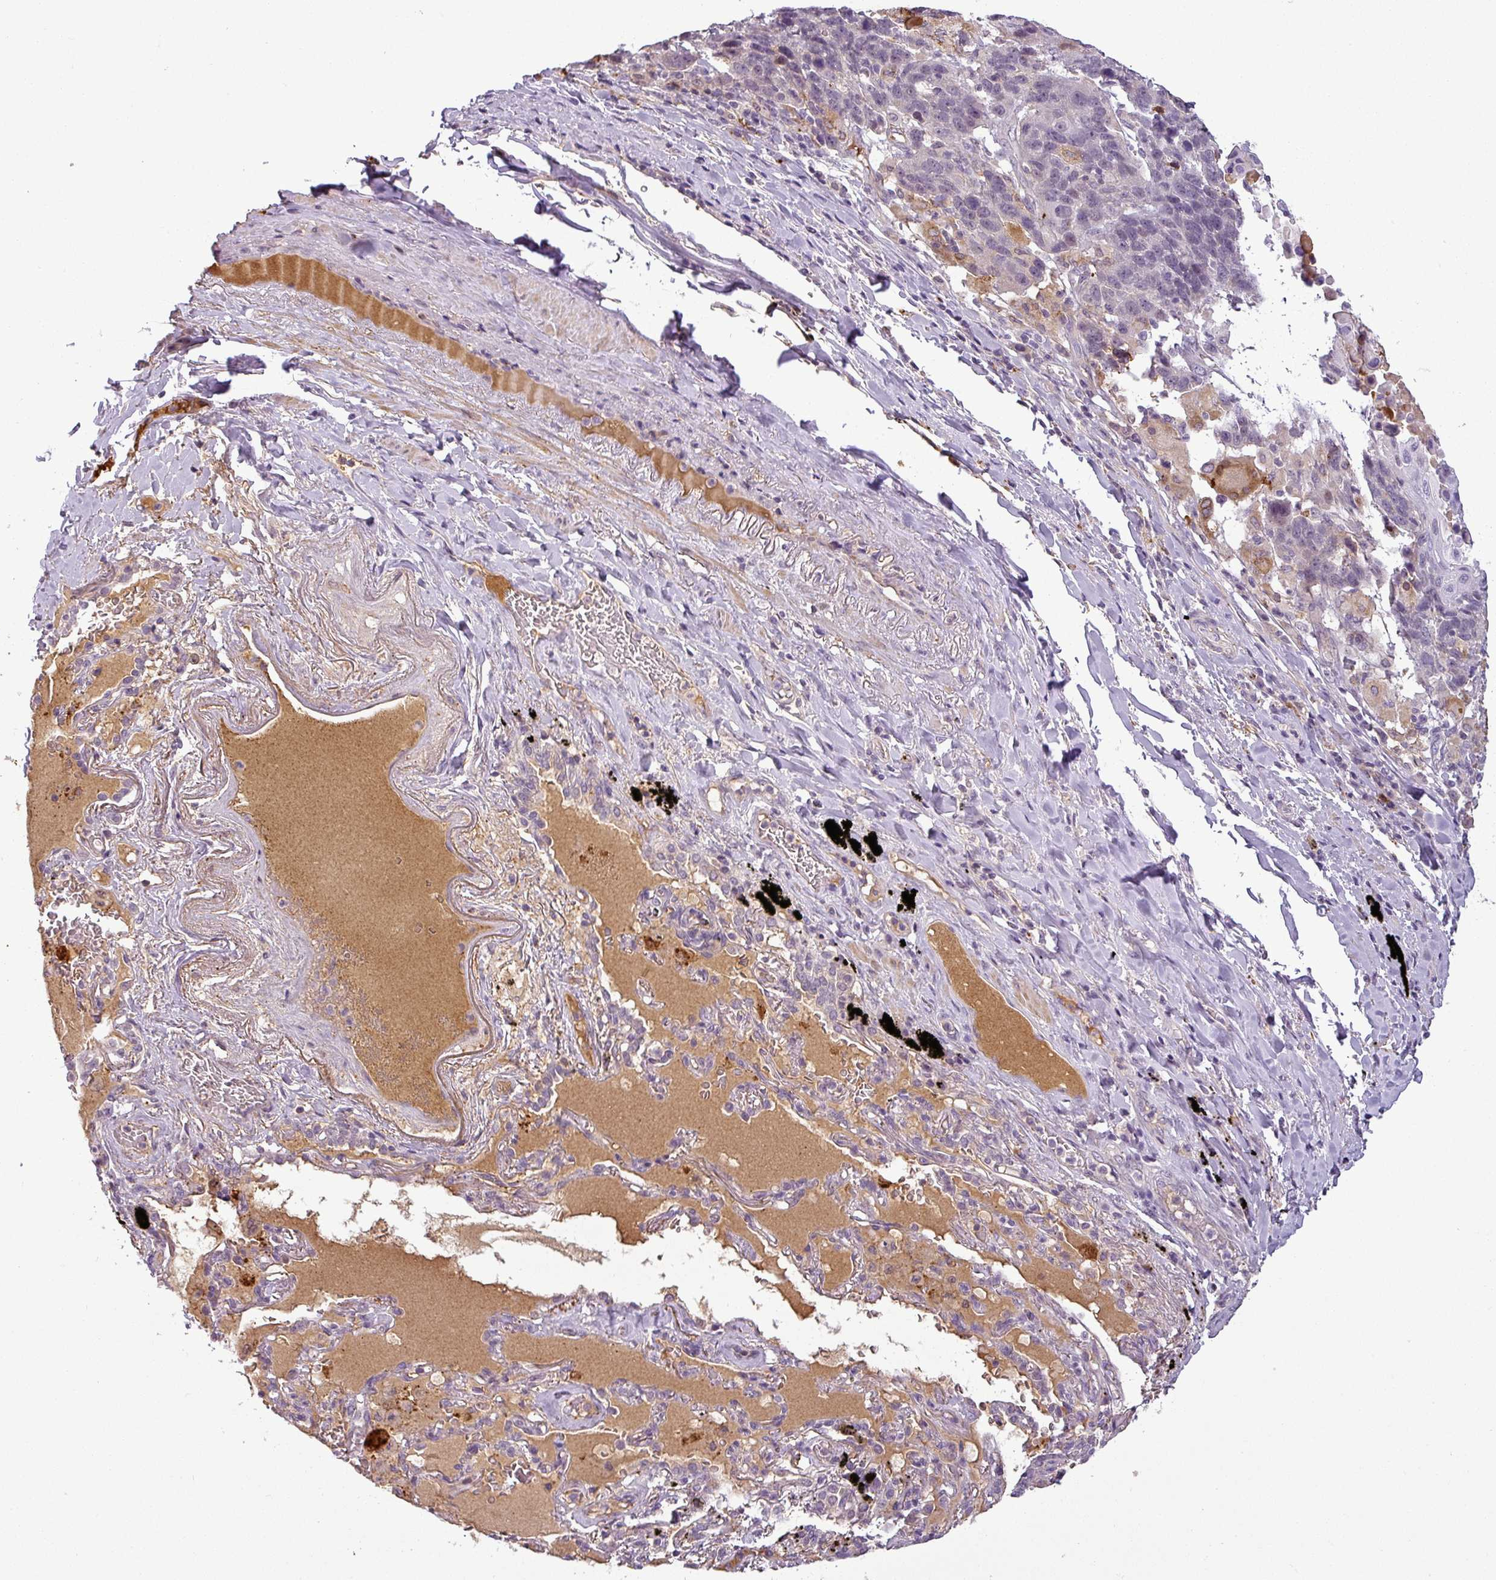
{"staining": {"intensity": "negative", "quantity": "none", "location": "none"}, "tissue": "lung cancer", "cell_type": "Tumor cells", "image_type": "cancer", "snomed": [{"axis": "morphology", "description": "Squamous cell carcinoma, NOS"}, {"axis": "topography", "description": "Lung"}], "caption": "This is an immunohistochemistry micrograph of lung cancer. There is no staining in tumor cells.", "gene": "APOC1", "patient": {"sex": "male", "age": 66}}